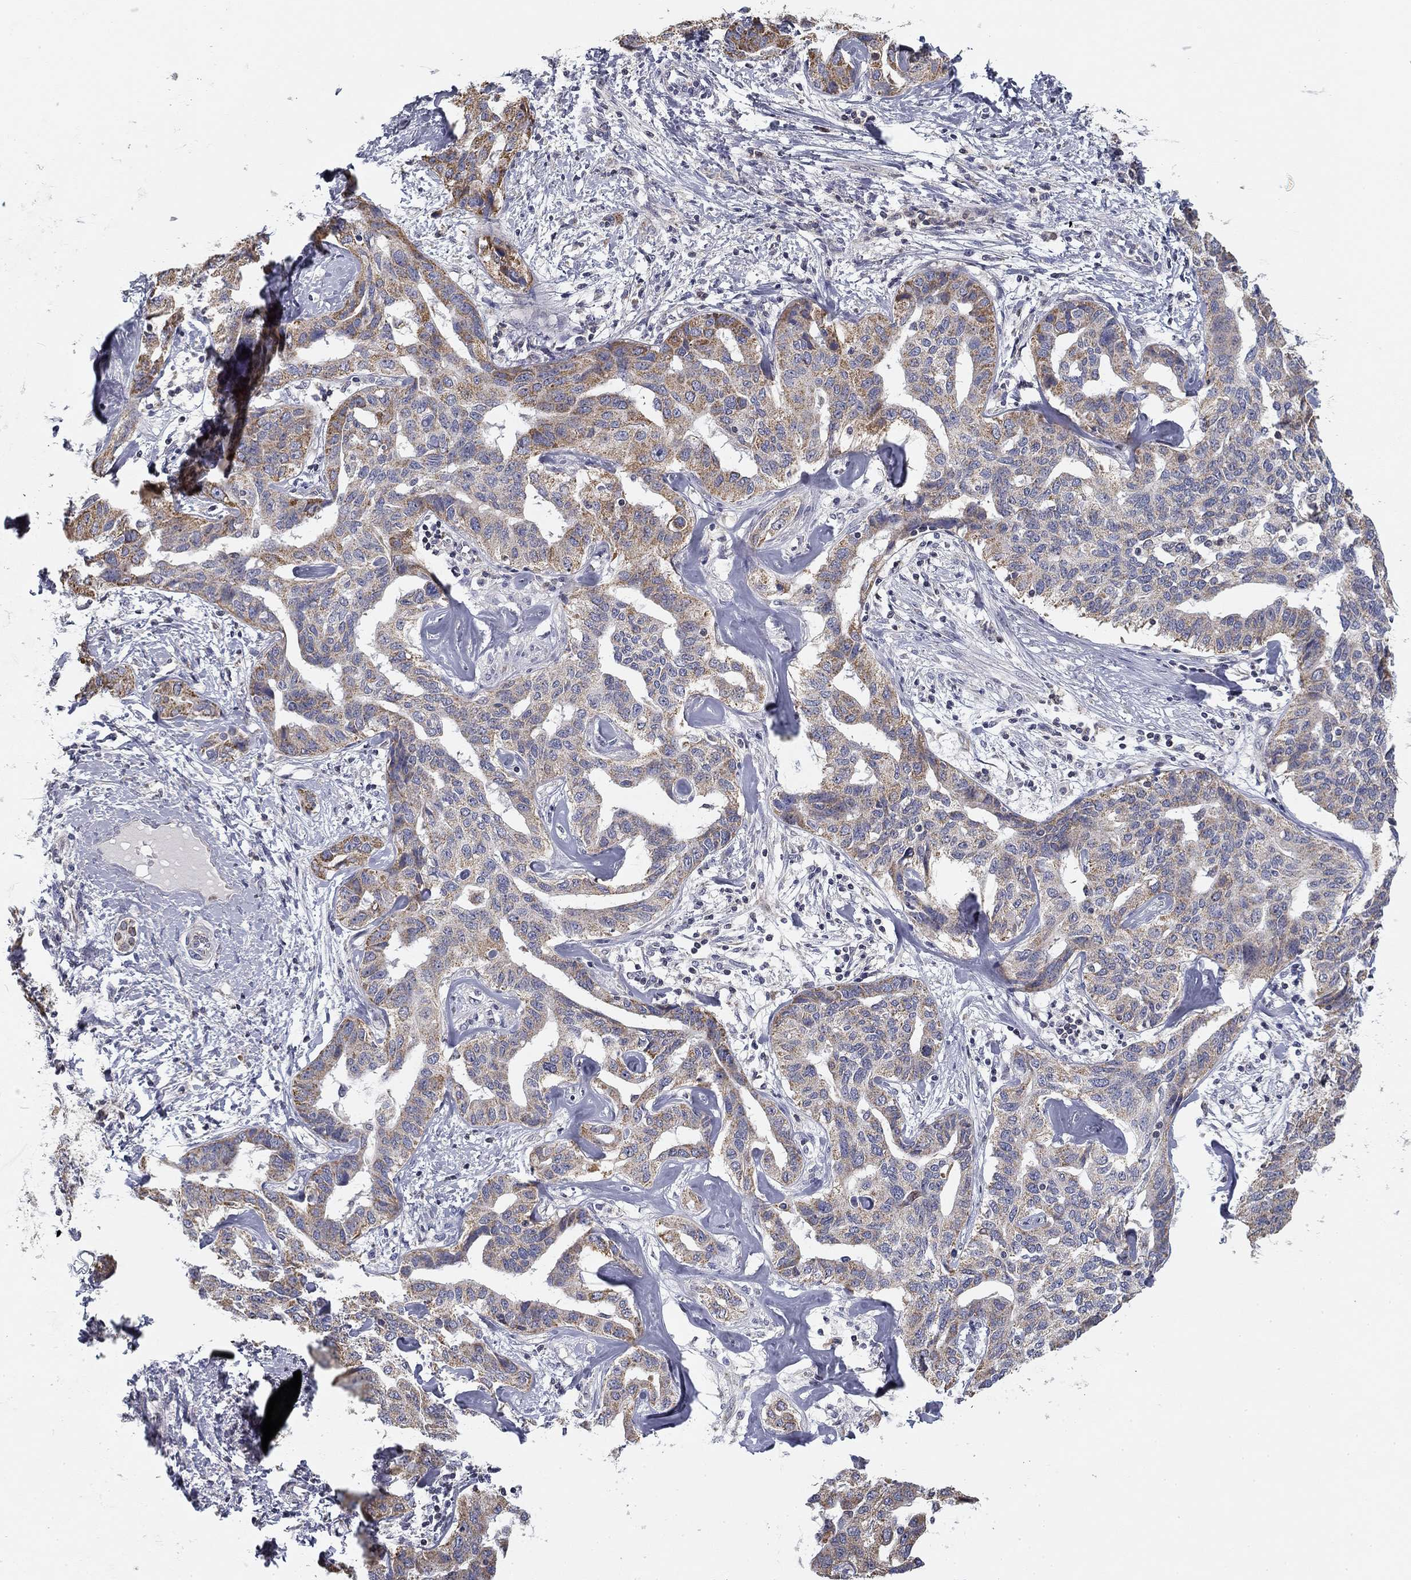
{"staining": {"intensity": "moderate", "quantity": "25%-75%", "location": "cytoplasmic/membranous"}, "tissue": "liver cancer", "cell_type": "Tumor cells", "image_type": "cancer", "snomed": [{"axis": "morphology", "description": "Cholangiocarcinoma"}, {"axis": "topography", "description": "Liver"}], "caption": "Brown immunohistochemical staining in human liver cholangiocarcinoma reveals moderate cytoplasmic/membranous staining in about 25%-75% of tumor cells.", "gene": "SLC2A9", "patient": {"sex": "male", "age": 59}}